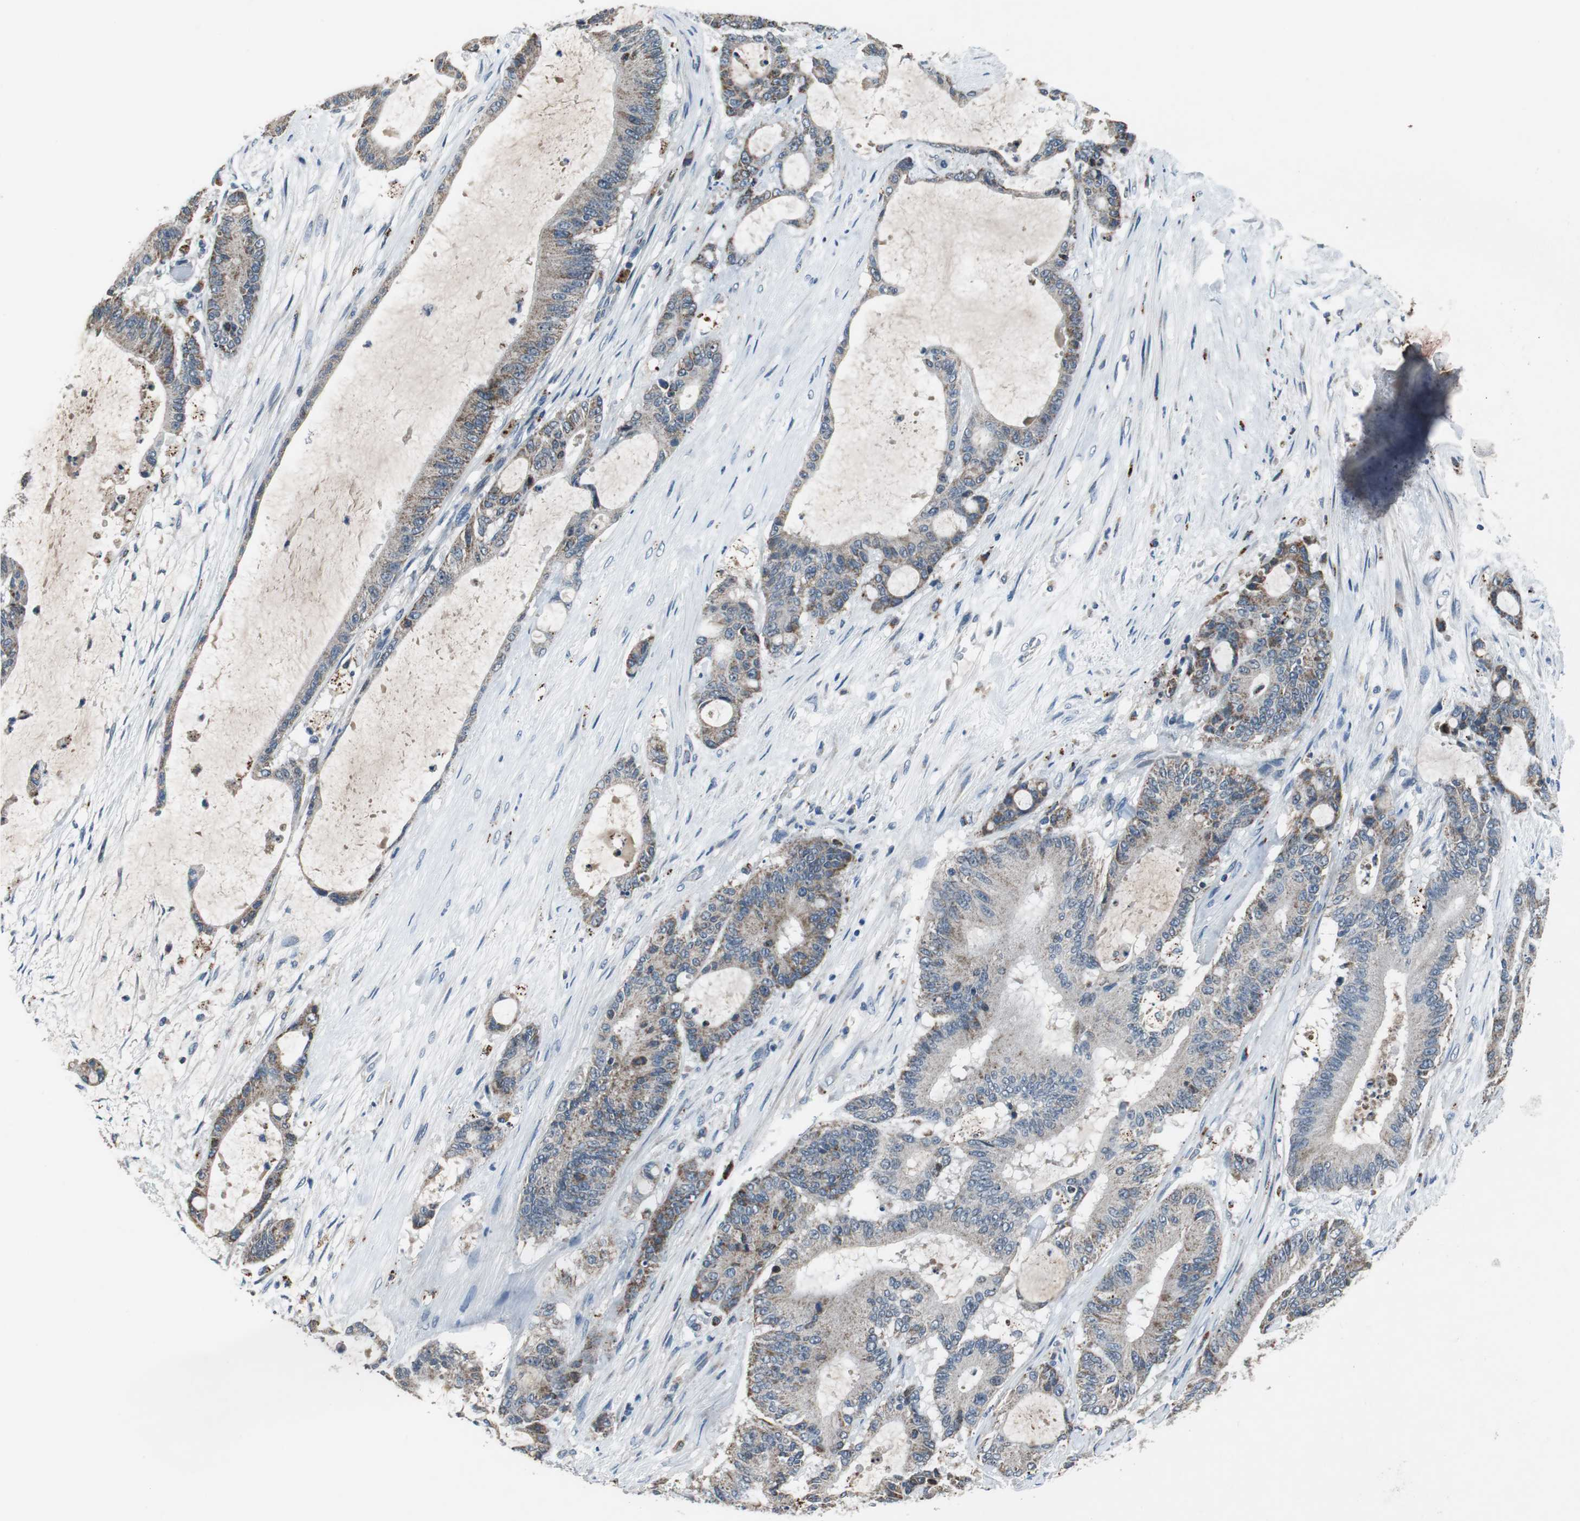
{"staining": {"intensity": "weak", "quantity": "25%-75%", "location": "cytoplasmic/membranous"}, "tissue": "liver cancer", "cell_type": "Tumor cells", "image_type": "cancer", "snomed": [{"axis": "morphology", "description": "Cholangiocarcinoma"}, {"axis": "topography", "description": "Liver"}], "caption": "Liver cholangiocarcinoma stained with a protein marker reveals weak staining in tumor cells.", "gene": "NLGN1", "patient": {"sex": "female", "age": 73}}